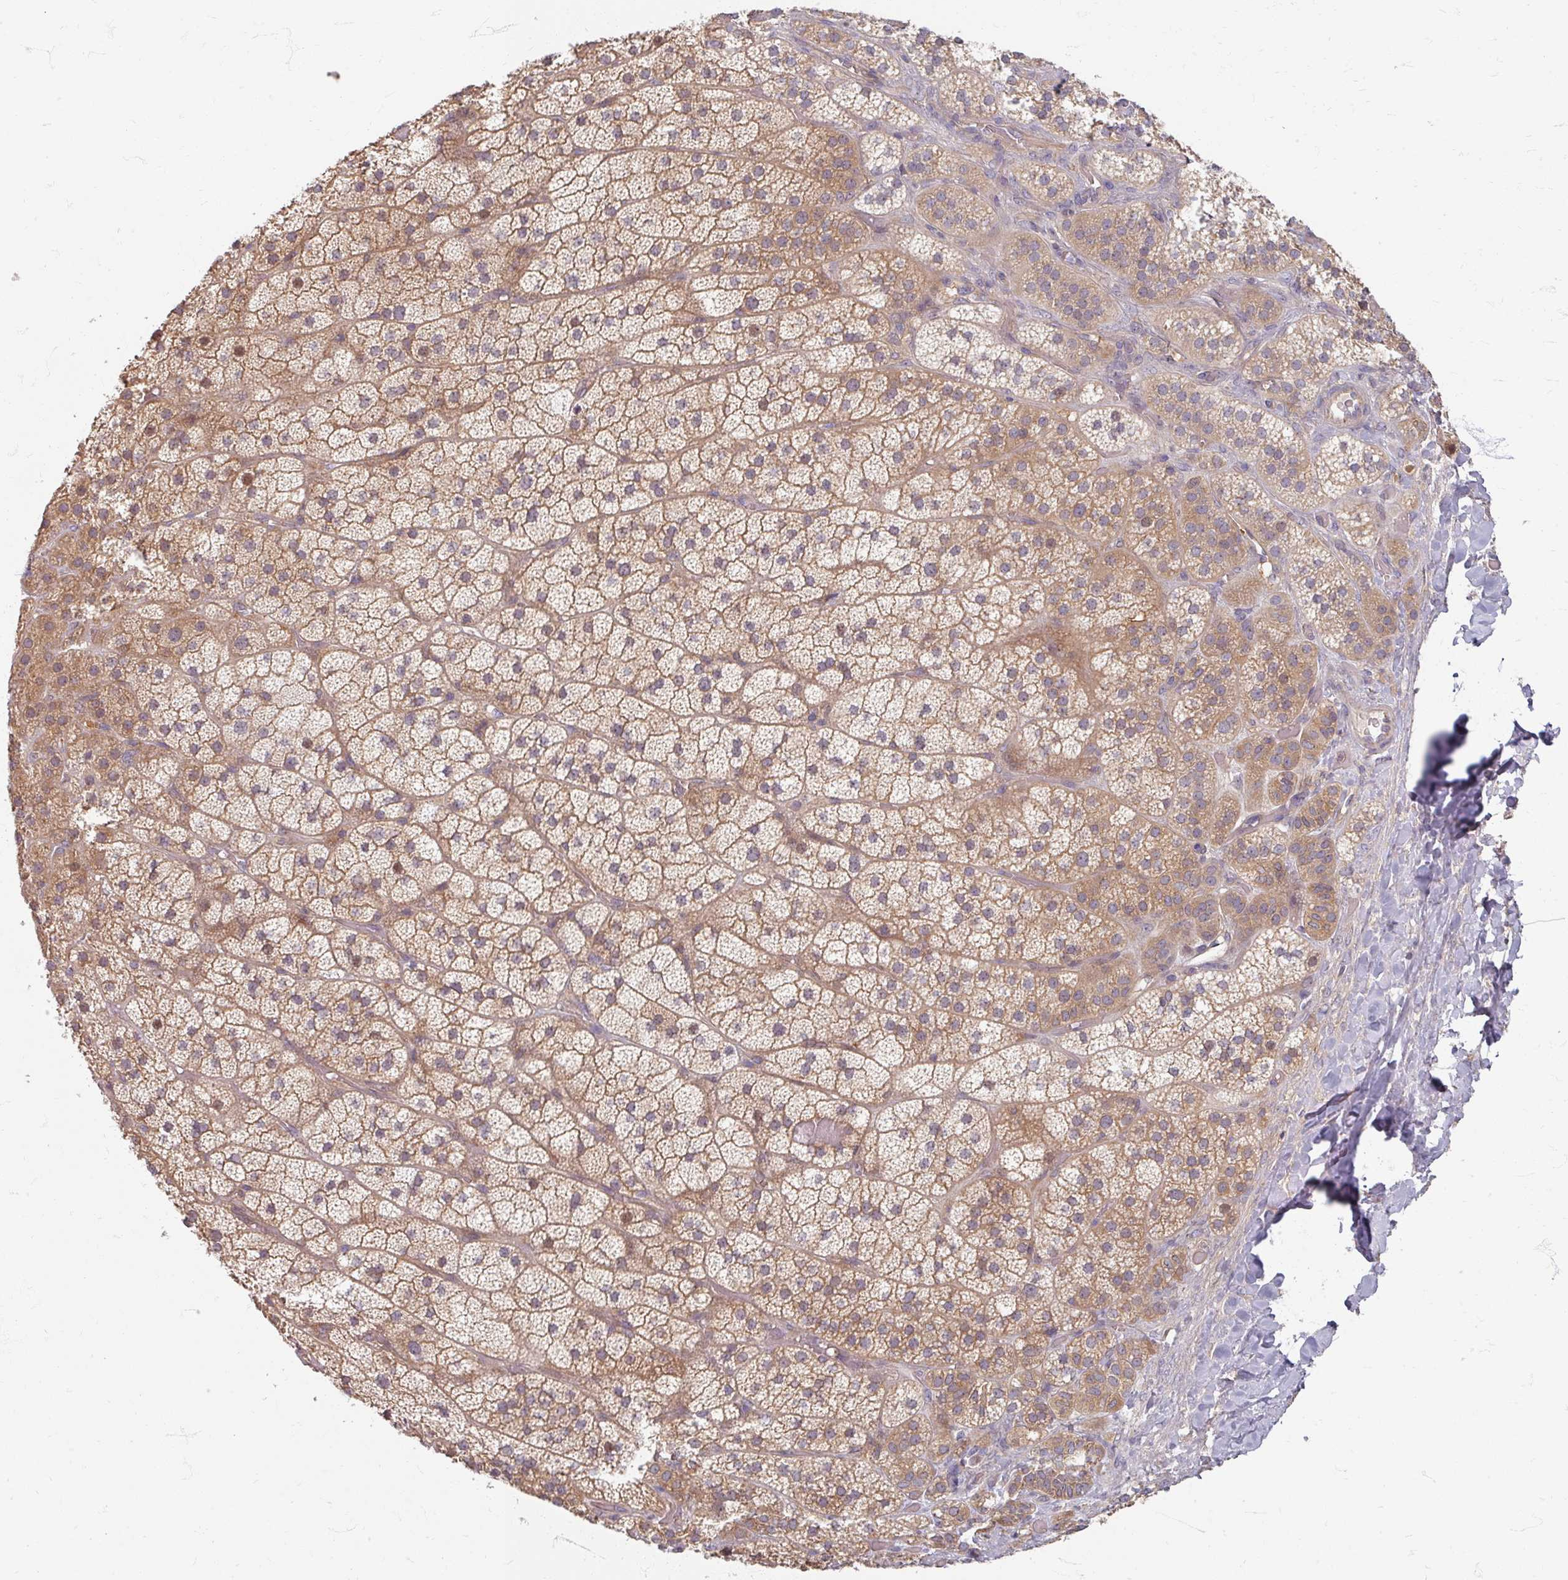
{"staining": {"intensity": "moderate", "quantity": ">75%", "location": "cytoplasmic/membranous"}, "tissue": "adrenal gland", "cell_type": "Glandular cells", "image_type": "normal", "snomed": [{"axis": "morphology", "description": "Normal tissue, NOS"}, {"axis": "topography", "description": "Adrenal gland"}], "caption": "Immunohistochemical staining of unremarkable adrenal gland shows medium levels of moderate cytoplasmic/membranous positivity in about >75% of glandular cells. The protein of interest is stained brown, and the nuclei are stained in blue (DAB (3,3'-diaminobenzidine) IHC with brightfield microscopy, high magnification).", "gene": "STAM", "patient": {"sex": "male", "age": 57}}